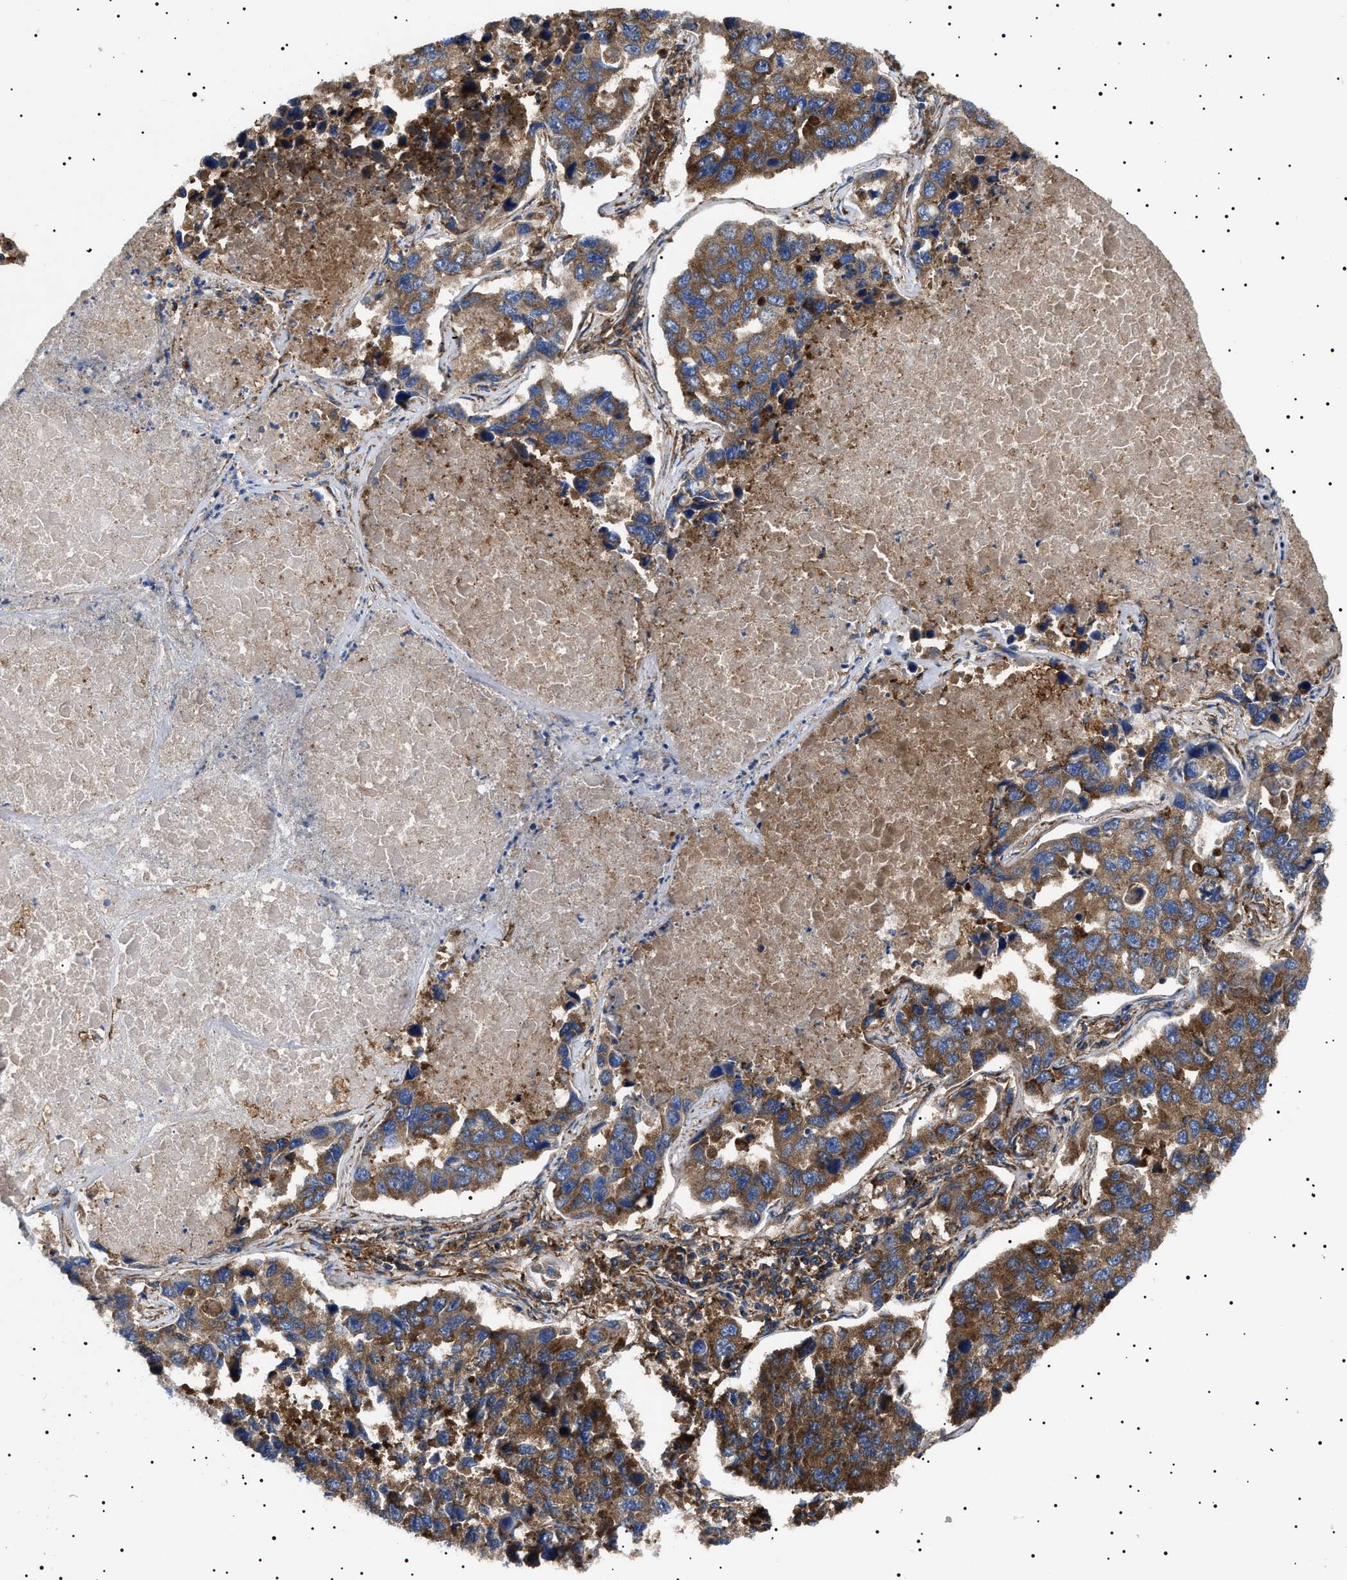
{"staining": {"intensity": "moderate", "quantity": ">75%", "location": "cytoplasmic/membranous"}, "tissue": "lung cancer", "cell_type": "Tumor cells", "image_type": "cancer", "snomed": [{"axis": "morphology", "description": "Adenocarcinoma, NOS"}, {"axis": "topography", "description": "Lung"}], "caption": "DAB (3,3'-diaminobenzidine) immunohistochemical staining of human lung cancer reveals moderate cytoplasmic/membranous protein positivity in about >75% of tumor cells.", "gene": "TPP2", "patient": {"sex": "male", "age": 64}}